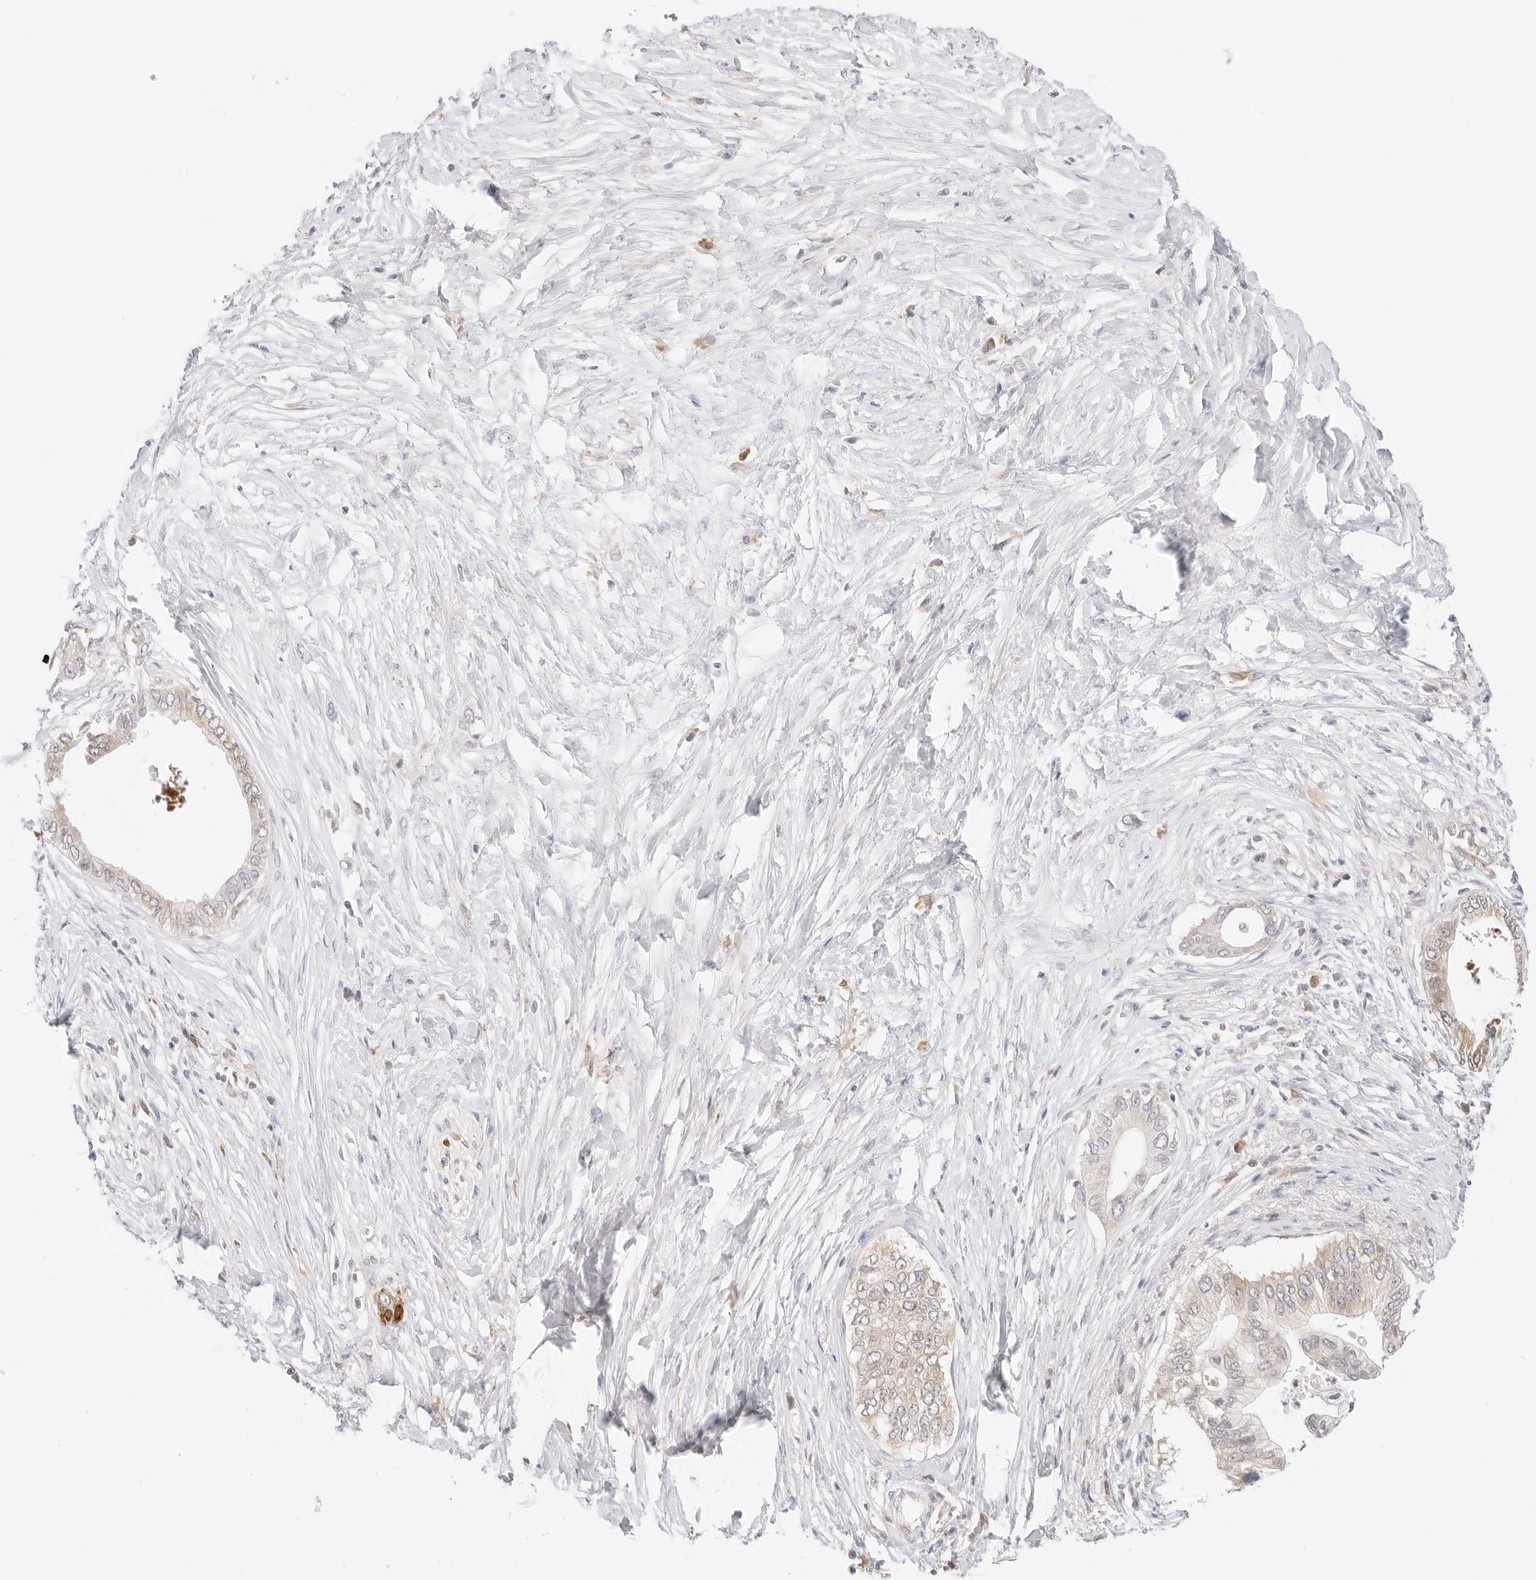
{"staining": {"intensity": "weak", "quantity": "25%-75%", "location": "cytoplasmic/membranous"}, "tissue": "pancreatic cancer", "cell_type": "Tumor cells", "image_type": "cancer", "snomed": [{"axis": "morphology", "description": "Normal tissue, NOS"}, {"axis": "morphology", "description": "Adenocarcinoma, NOS"}, {"axis": "topography", "description": "Pancreas"}, {"axis": "topography", "description": "Peripheral nerve tissue"}], "caption": "Tumor cells demonstrate weak cytoplasmic/membranous expression in about 25%-75% of cells in pancreatic cancer (adenocarcinoma).", "gene": "ERO1B", "patient": {"sex": "male", "age": 59}}